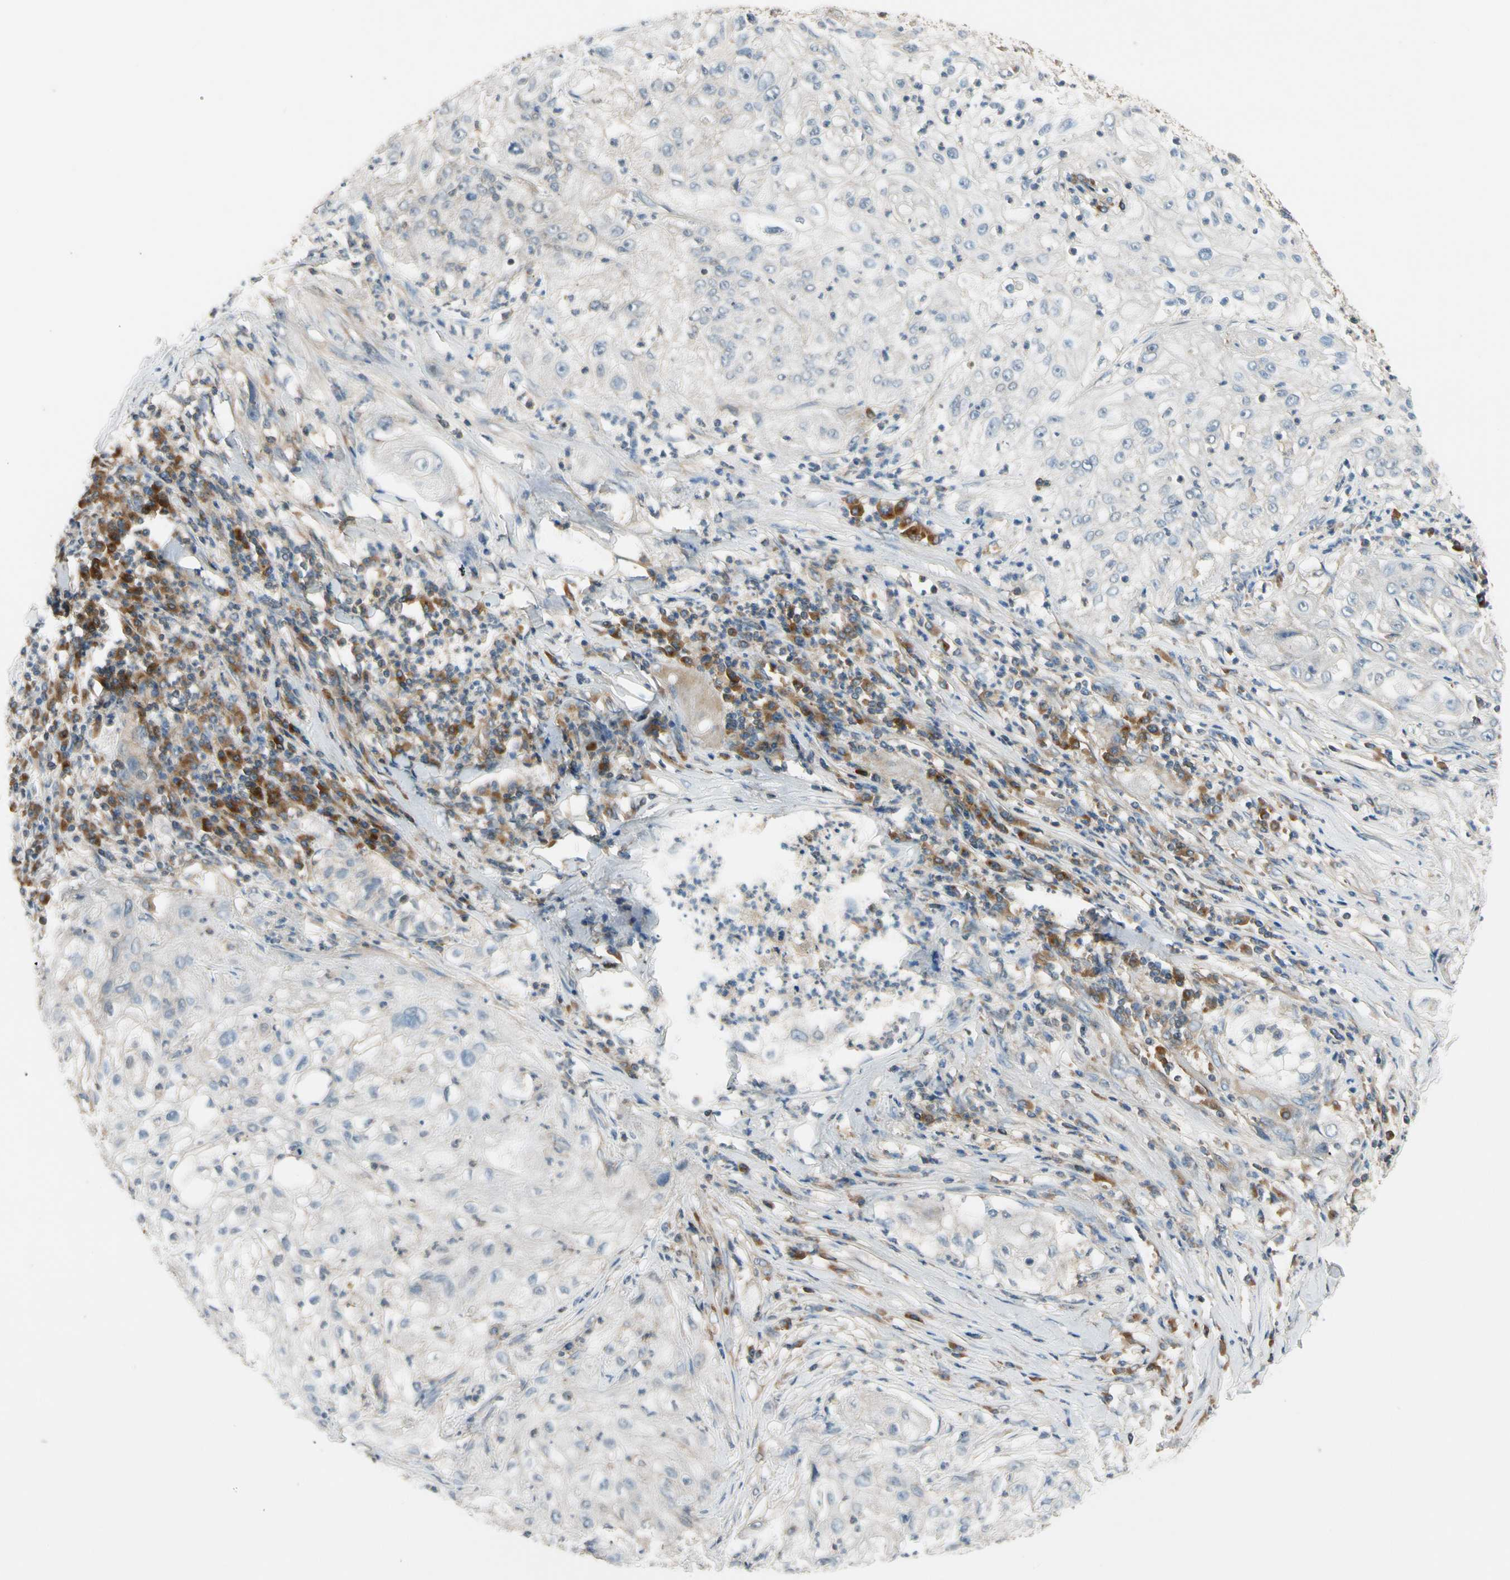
{"staining": {"intensity": "negative", "quantity": "none", "location": "none"}, "tissue": "lung cancer", "cell_type": "Tumor cells", "image_type": "cancer", "snomed": [{"axis": "morphology", "description": "Inflammation, NOS"}, {"axis": "morphology", "description": "Squamous cell carcinoma, NOS"}, {"axis": "topography", "description": "Lymph node"}, {"axis": "topography", "description": "Soft tissue"}, {"axis": "topography", "description": "Lung"}], "caption": "Immunohistochemistry micrograph of neoplastic tissue: human squamous cell carcinoma (lung) stained with DAB reveals no significant protein positivity in tumor cells.", "gene": "MST1R", "patient": {"sex": "male", "age": 66}}